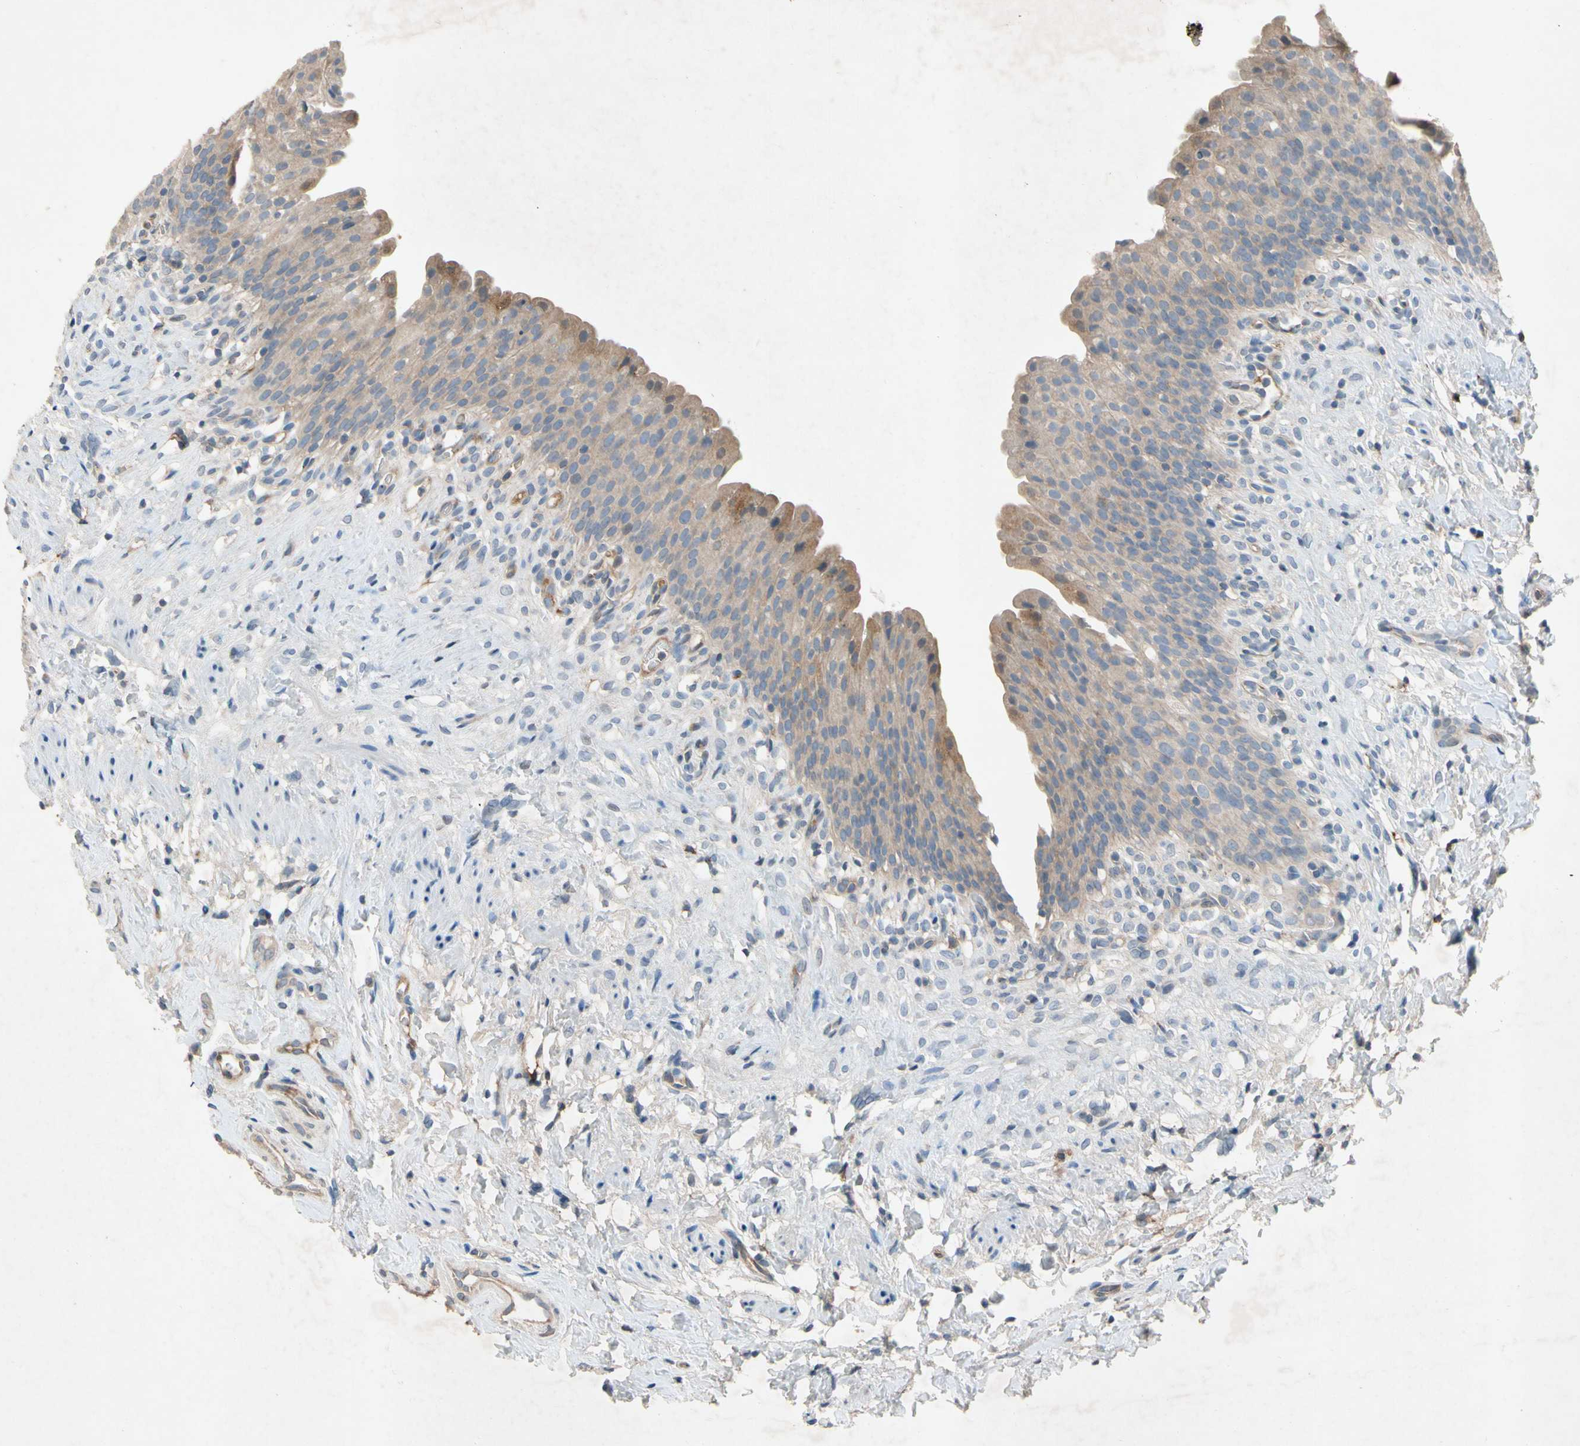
{"staining": {"intensity": "moderate", "quantity": "25%-75%", "location": "cytoplasmic/membranous"}, "tissue": "urinary bladder", "cell_type": "Urothelial cells", "image_type": "normal", "snomed": [{"axis": "morphology", "description": "Normal tissue, NOS"}, {"axis": "topography", "description": "Urinary bladder"}], "caption": "Moderate cytoplasmic/membranous expression for a protein is present in approximately 25%-75% of urothelial cells of benign urinary bladder using immunohistochemistry (IHC).", "gene": "NDFIP2", "patient": {"sex": "female", "age": 79}}